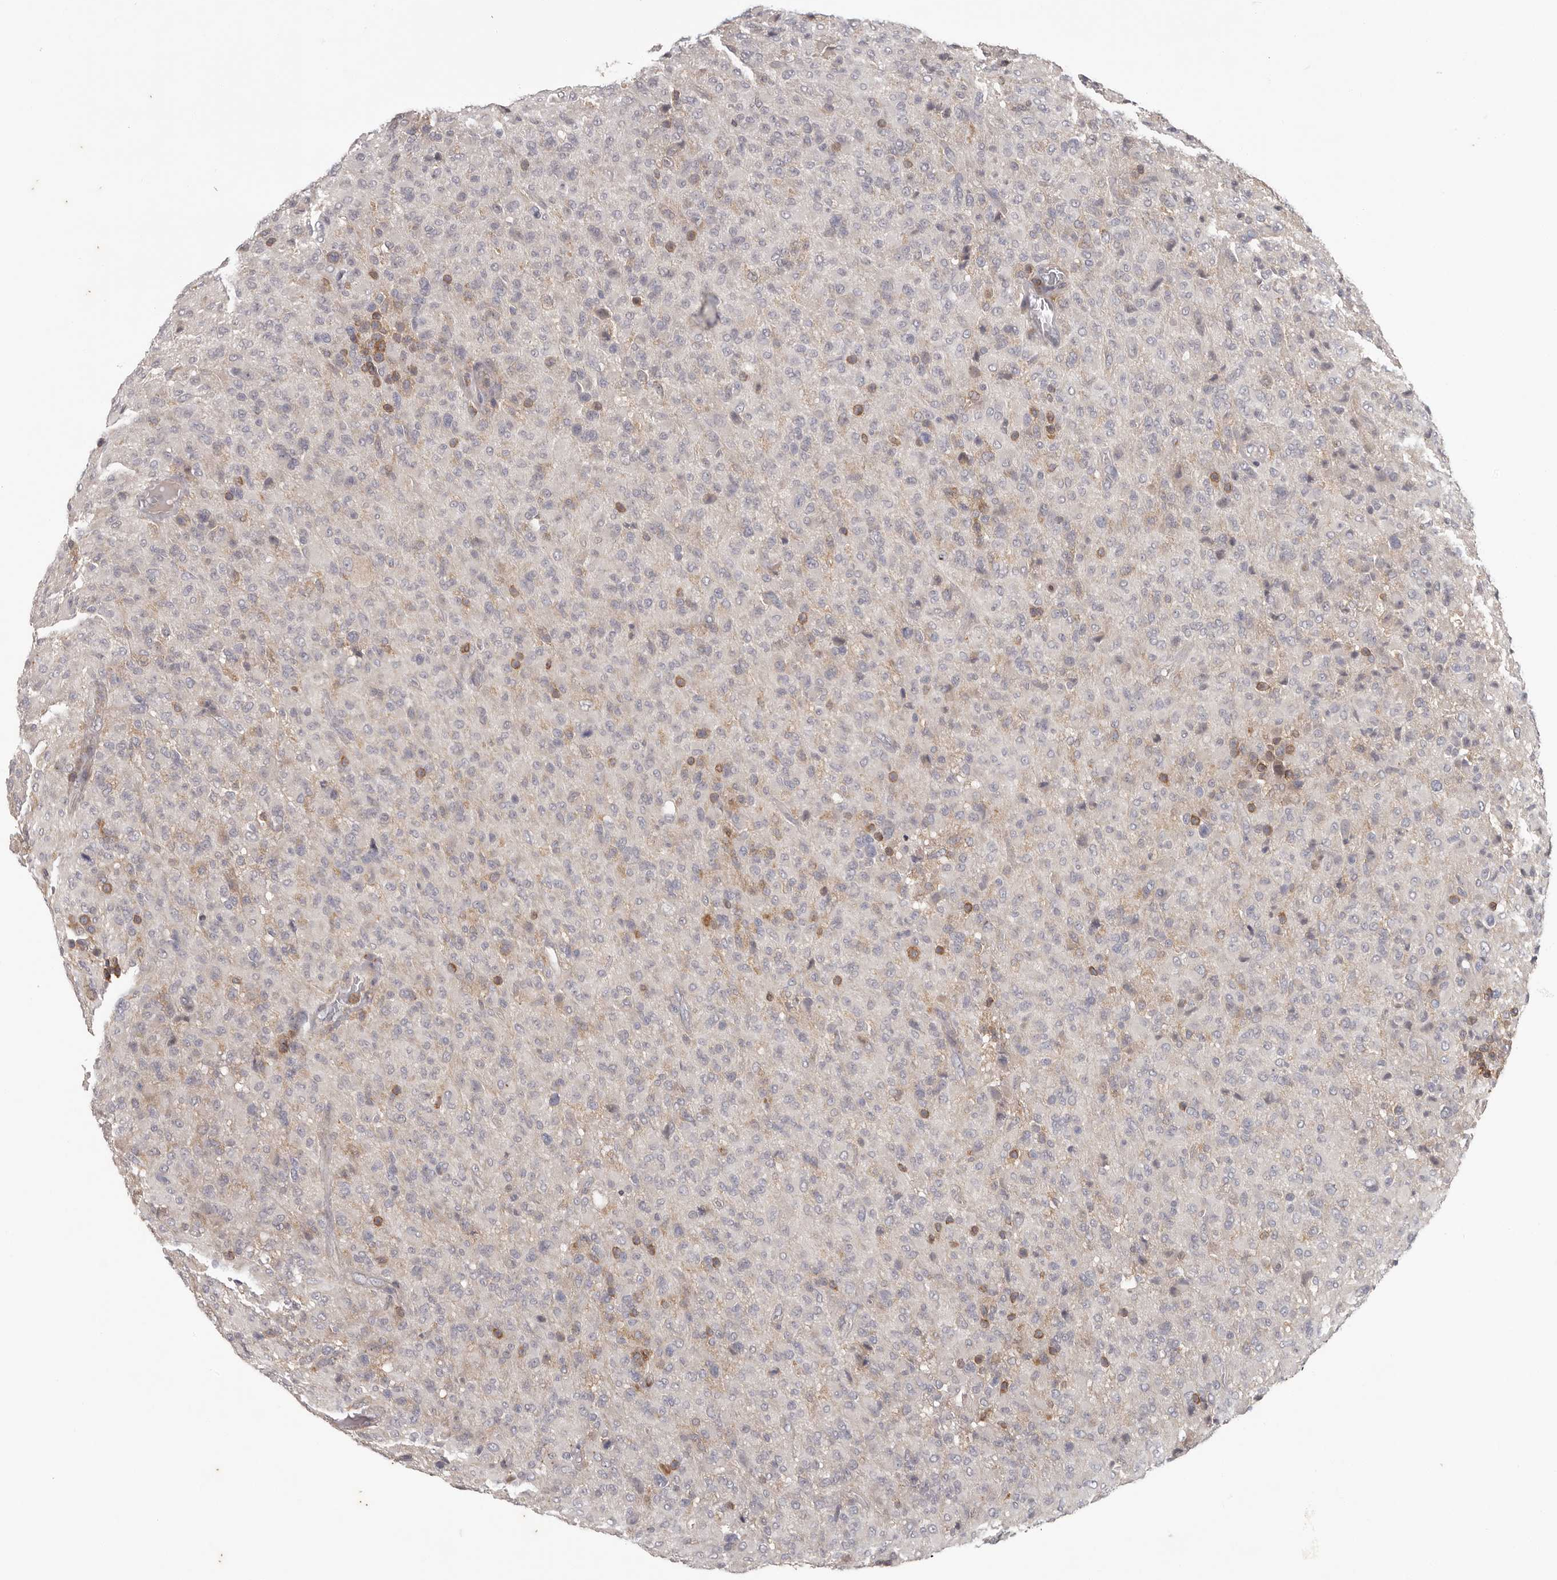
{"staining": {"intensity": "negative", "quantity": "none", "location": "none"}, "tissue": "glioma", "cell_type": "Tumor cells", "image_type": "cancer", "snomed": [{"axis": "morphology", "description": "Glioma, malignant, High grade"}, {"axis": "topography", "description": "Brain"}], "caption": "Immunohistochemical staining of human malignant glioma (high-grade) shows no significant staining in tumor cells. (Brightfield microscopy of DAB (3,3'-diaminobenzidine) IHC at high magnification).", "gene": "ANKRD44", "patient": {"sex": "female", "age": 57}}